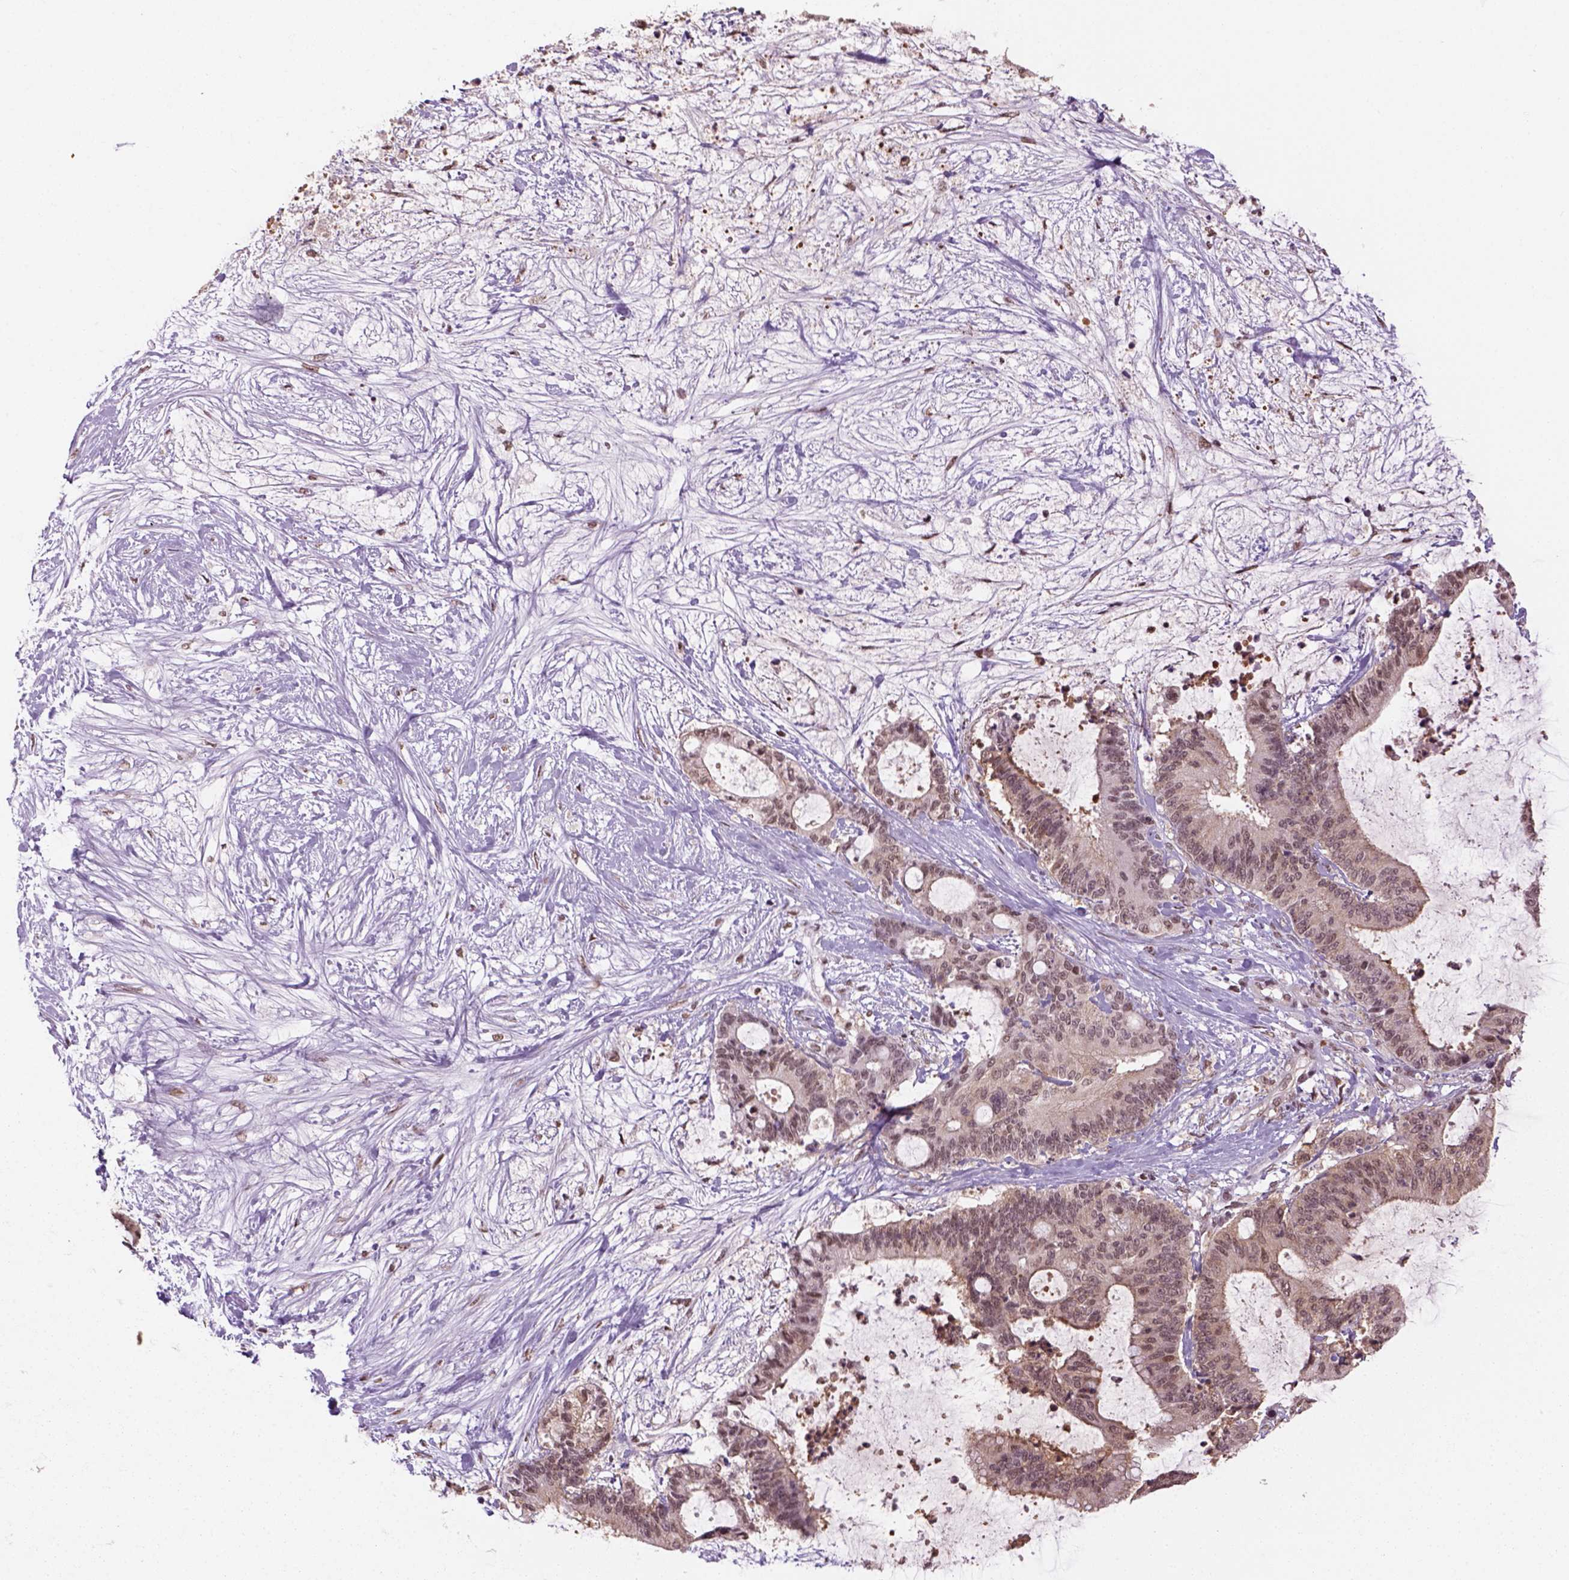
{"staining": {"intensity": "moderate", "quantity": ">75%", "location": "nuclear"}, "tissue": "liver cancer", "cell_type": "Tumor cells", "image_type": "cancer", "snomed": [{"axis": "morphology", "description": "Cholangiocarcinoma"}, {"axis": "topography", "description": "Liver"}], "caption": "Protein analysis of liver cancer (cholangiocarcinoma) tissue reveals moderate nuclear positivity in approximately >75% of tumor cells.", "gene": "GOT1", "patient": {"sex": "female", "age": 73}}